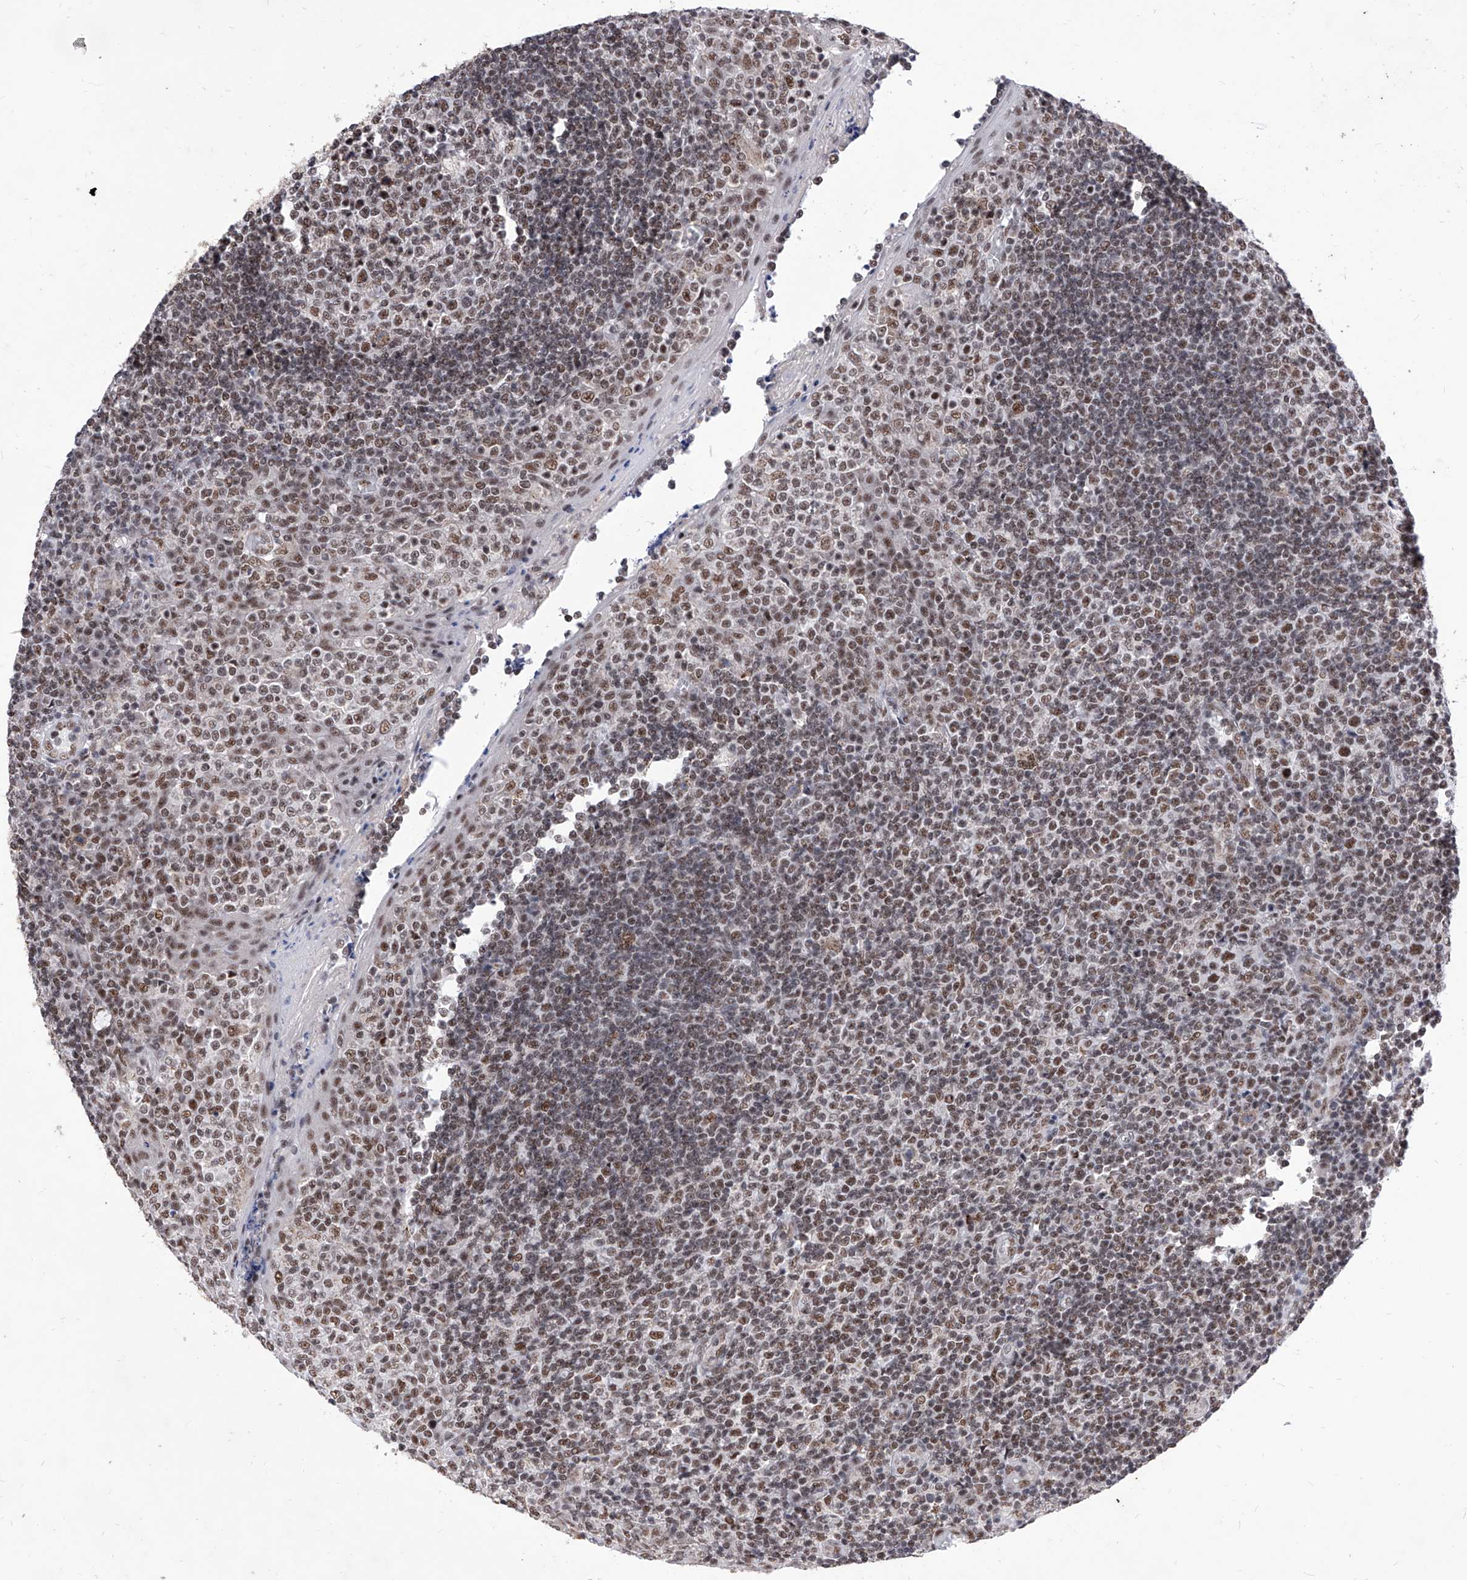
{"staining": {"intensity": "moderate", "quantity": ">75%", "location": "nuclear"}, "tissue": "tonsil", "cell_type": "Germinal center cells", "image_type": "normal", "snomed": [{"axis": "morphology", "description": "Normal tissue, NOS"}, {"axis": "topography", "description": "Tonsil"}], "caption": "Protein staining of benign tonsil shows moderate nuclear expression in approximately >75% of germinal center cells. (DAB (3,3'-diaminobenzidine) = brown stain, brightfield microscopy at high magnification).", "gene": "PHF5A", "patient": {"sex": "female", "age": 19}}